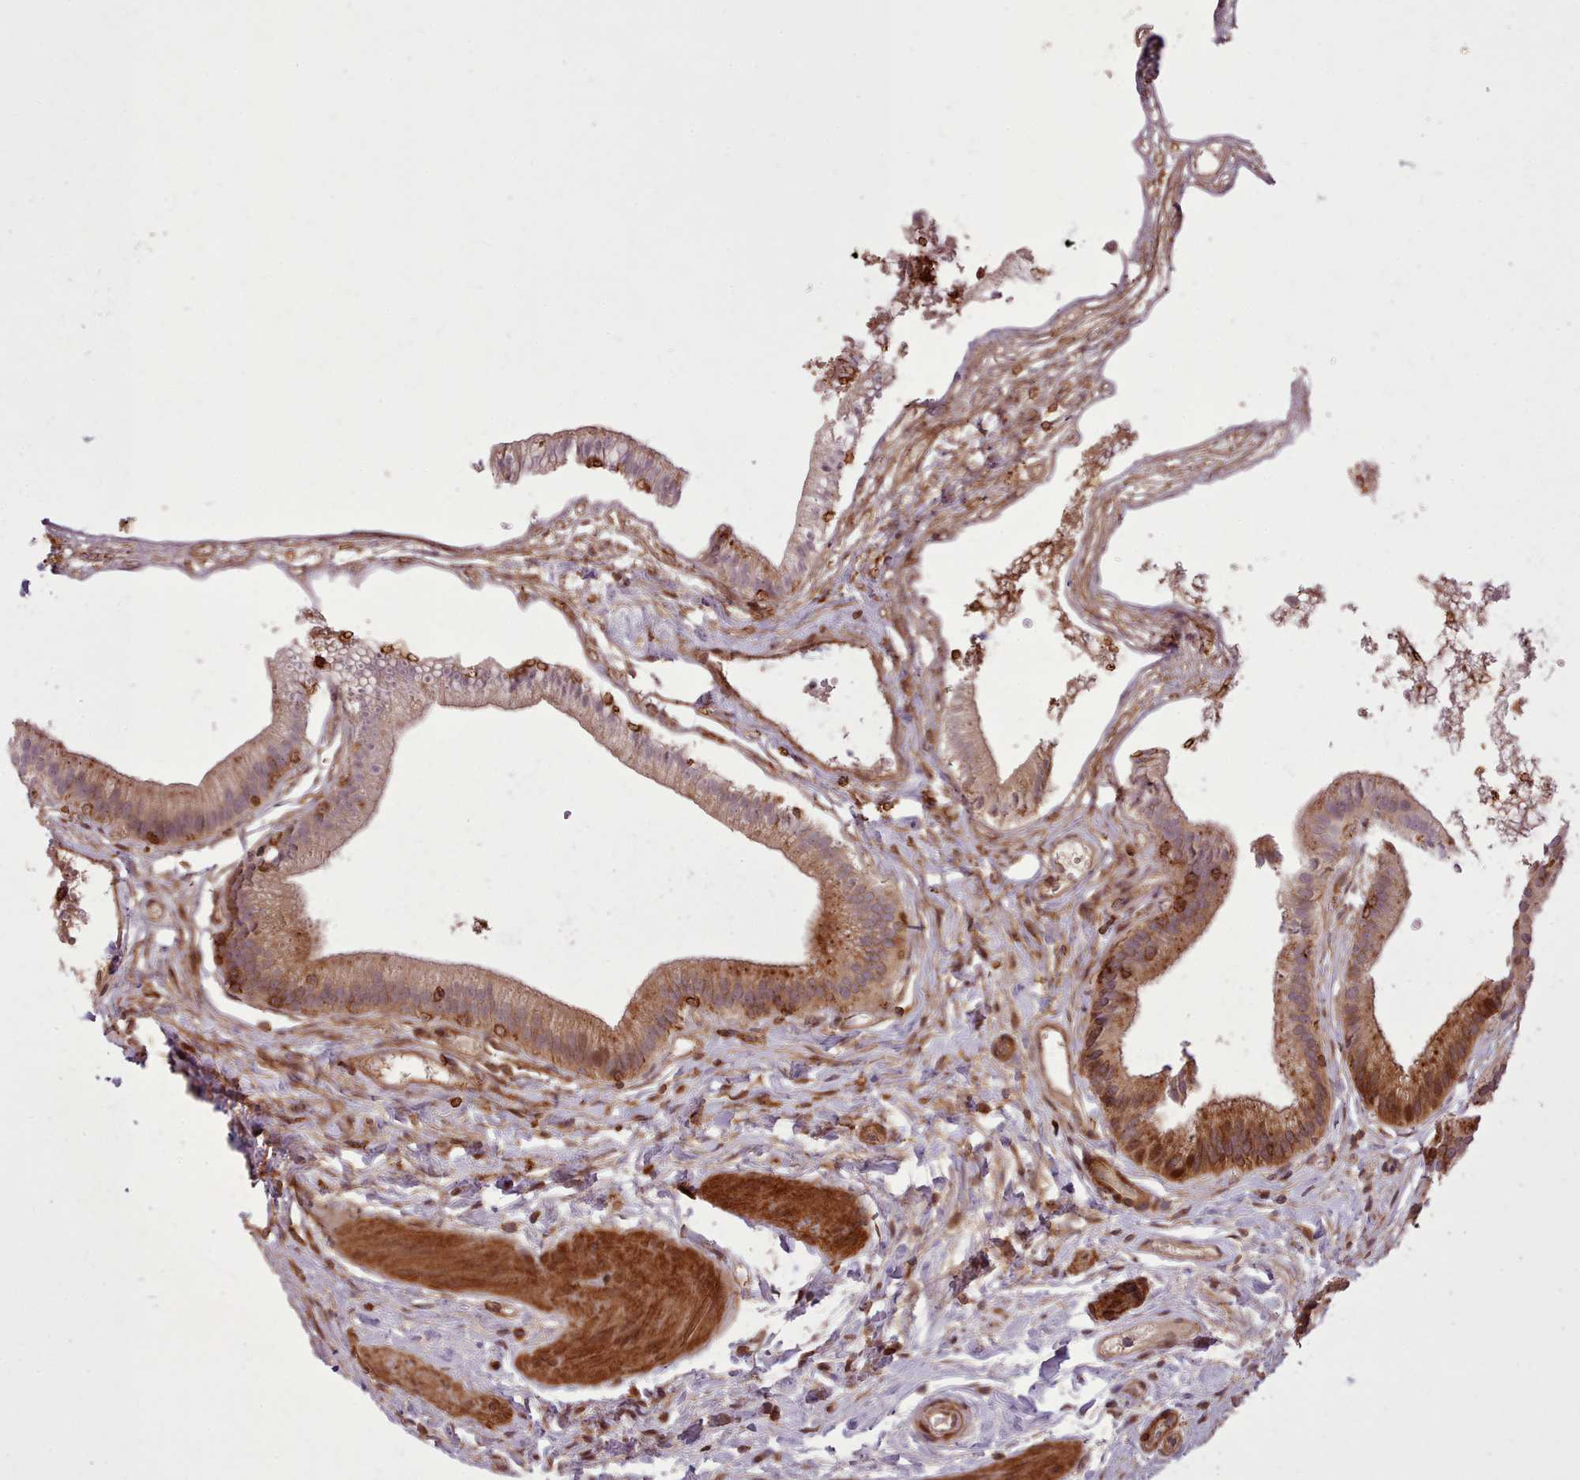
{"staining": {"intensity": "strong", "quantity": ">75%", "location": "cytoplasmic/membranous,nuclear"}, "tissue": "gallbladder", "cell_type": "Glandular cells", "image_type": "normal", "snomed": [{"axis": "morphology", "description": "Normal tissue, NOS"}, {"axis": "topography", "description": "Gallbladder"}], "caption": "This is a photomicrograph of immunohistochemistry (IHC) staining of normal gallbladder, which shows strong staining in the cytoplasmic/membranous,nuclear of glandular cells.", "gene": "NLRP7", "patient": {"sex": "female", "age": 54}}